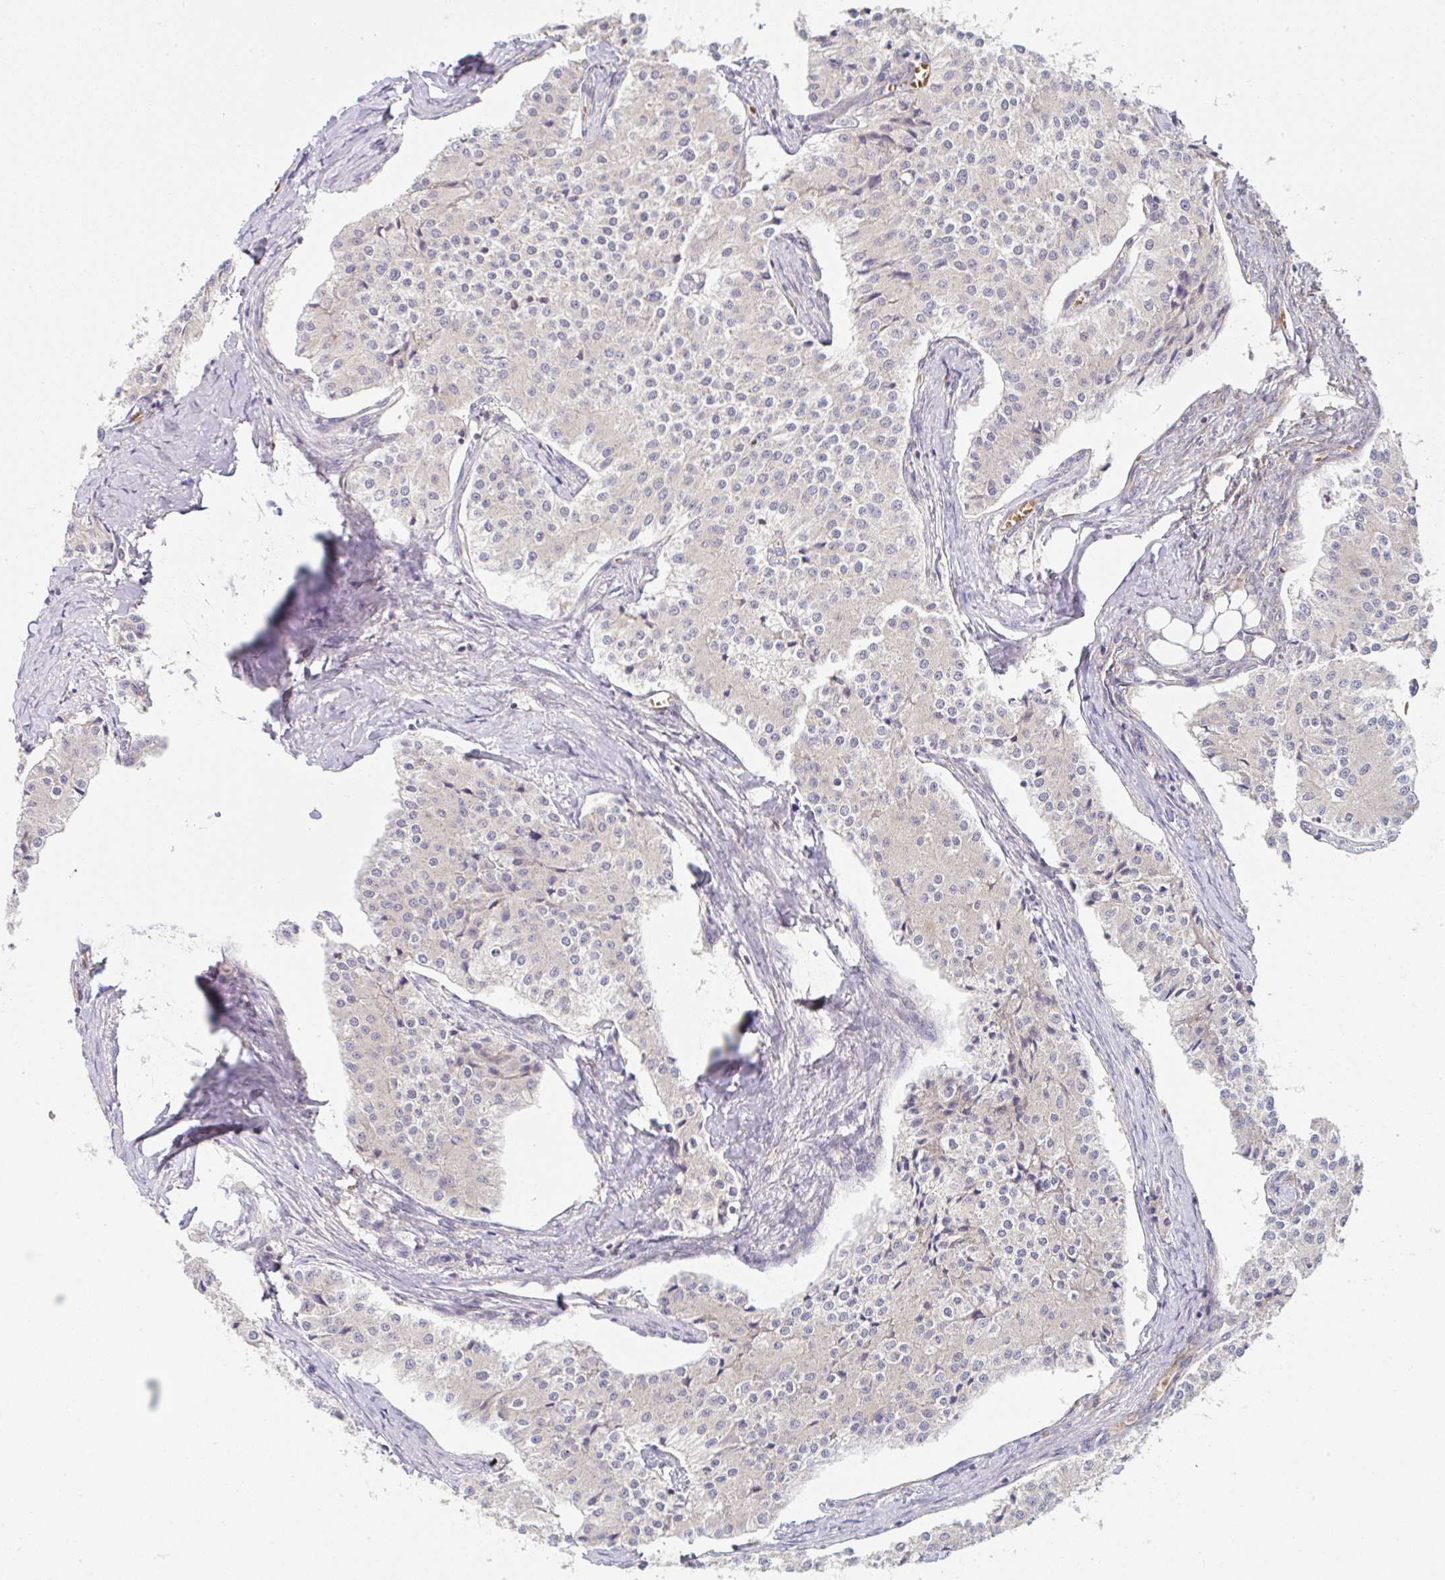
{"staining": {"intensity": "negative", "quantity": "none", "location": "none"}, "tissue": "carcinoid", "cell_type": "Tumor cells", "image_type": "cancer", "snomed": [{"axis": "morphology", "description": "Carcinoid, malignant, NOS"}, {"axis": "topography", "description": "Colon"}], "caption": "High power microscopy photomicrograph of an immunohistochemistry (IHC) photomicrograph of carcinoid, revealing no significant positivity in tumor cells. Nuclei are stained in blue.", "gene": "DERL2", "patient": {"sex": "female", "age": 52}}